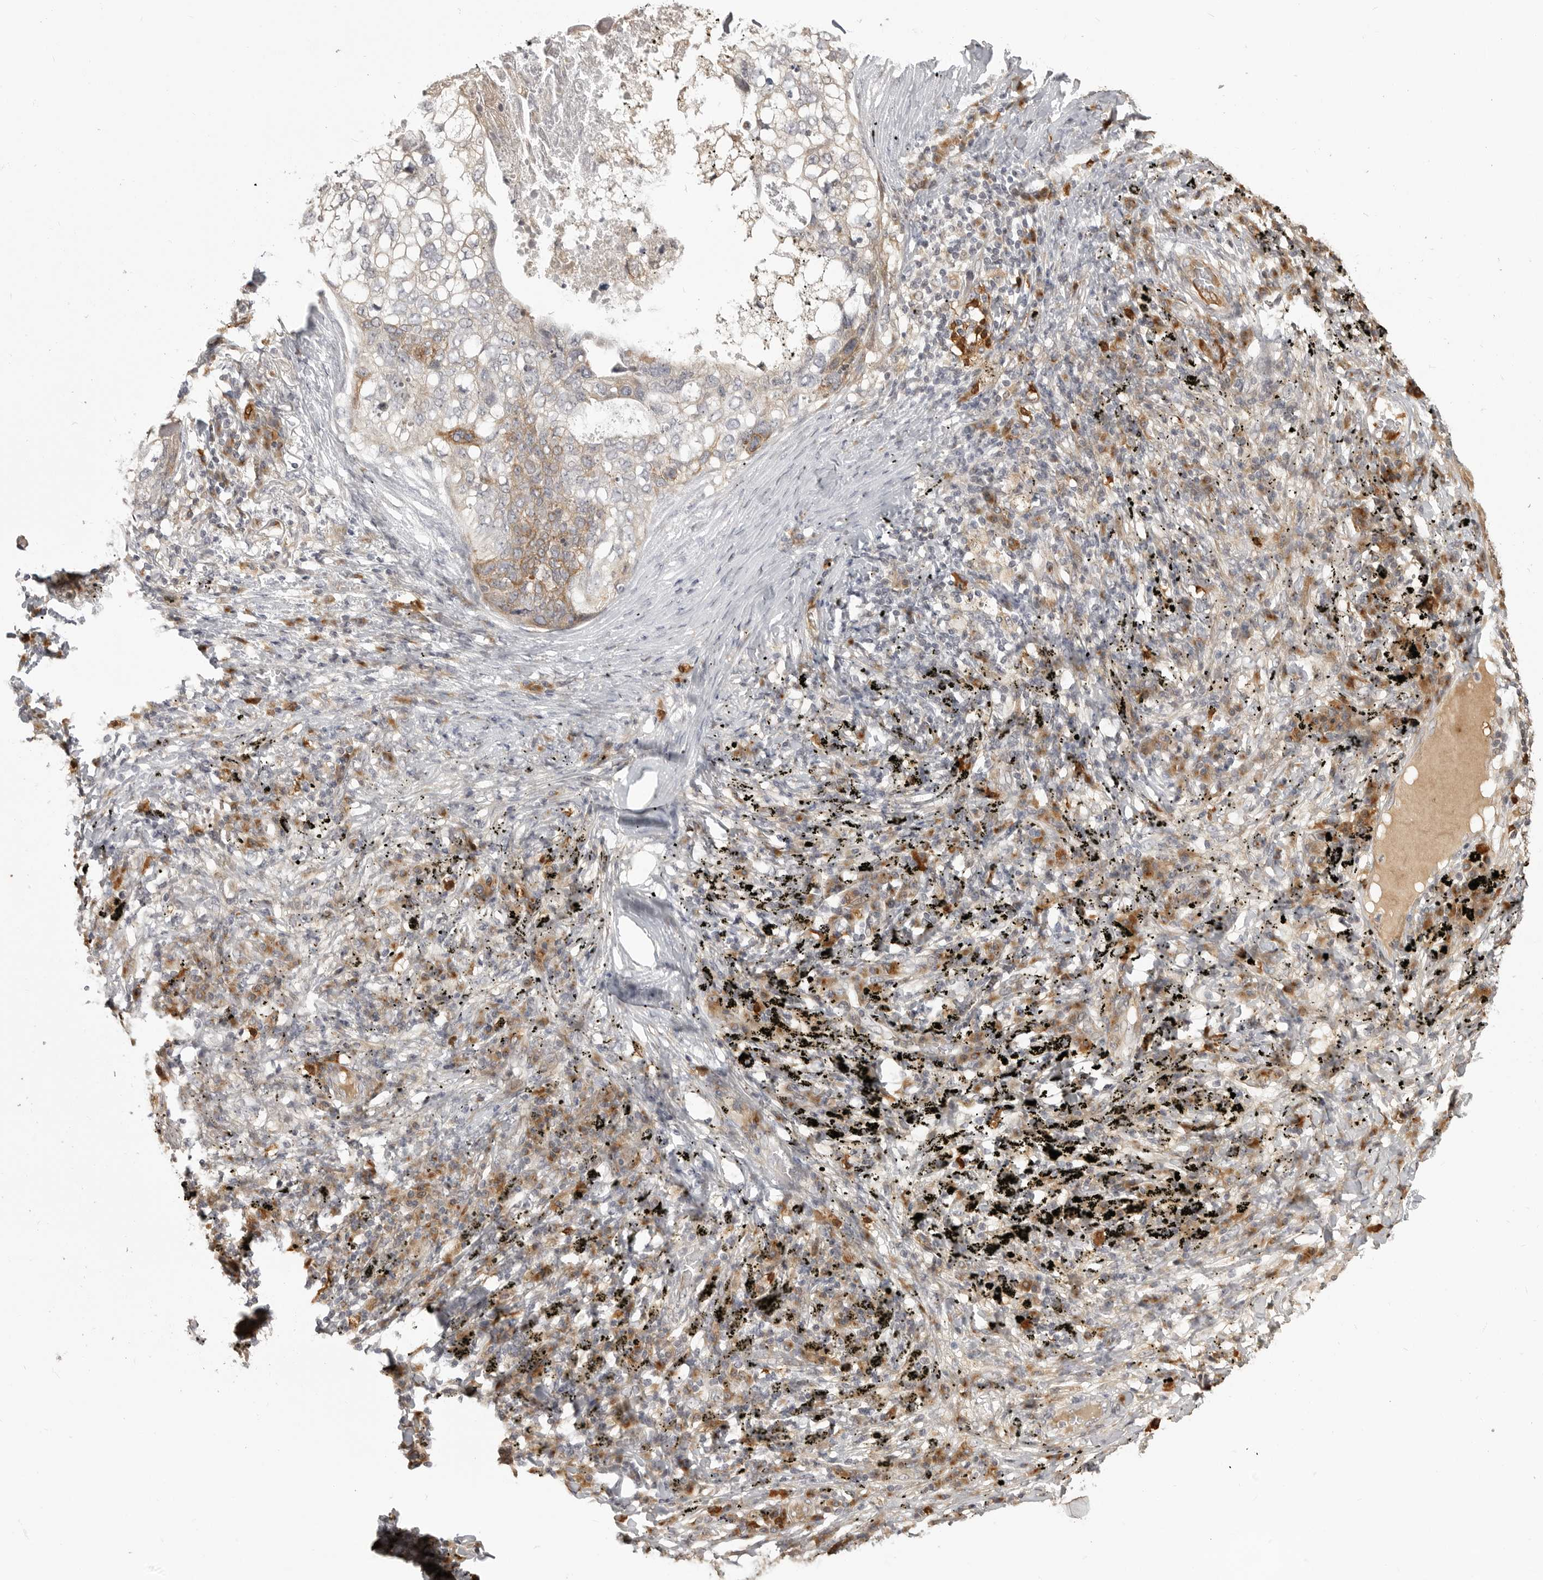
{"staining": {"intensity": "moderate", "quantity": "25%-75%", "location": "cytoplasmic/membranous"}, "tissue": "lung cancer", "cell_type": "Tumor cells", "image_type": "cancer", "snomed": [{"axis": "morphology", "description": "Squamous cell carcinoma, NOS"}, {"axis": "topography", "description": "Lung"}], "caption": "Immunohistochemical staining of human squamous cell carcinoma (lung) demonstrates moderate cytoplasmic/membranous protein staining in approximately 25%-75% of tumor cells. (DAB (3,3'-diaminobenzidine) IHC with brightfield microscopy, high magnification).", "gene": "IDO1", "patient": {"sex": "female", "age": 63}}